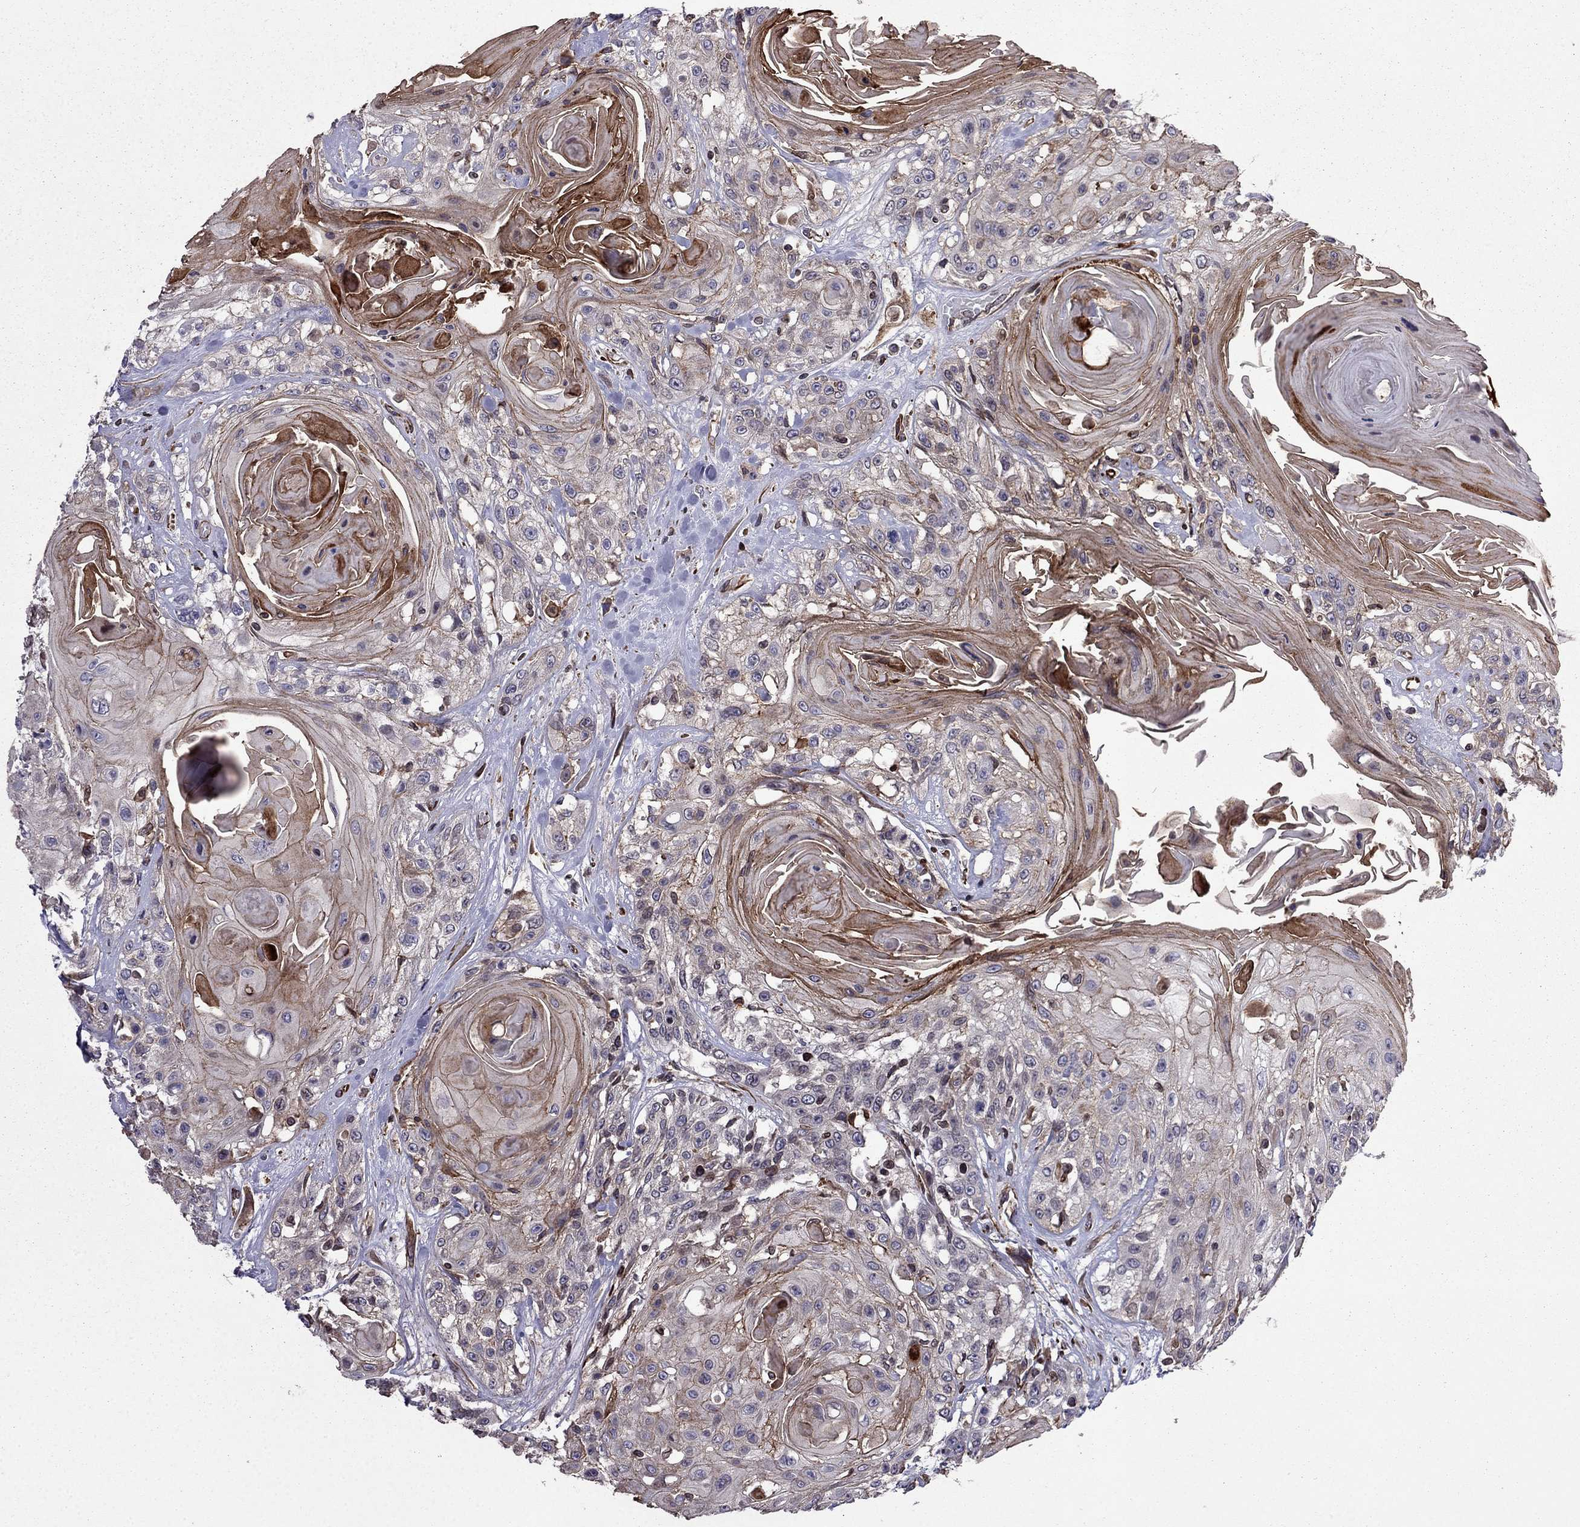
{"staining": {"intensity": "moderate", "quantity": "25%-75%", "location": "cytoplasmic/membranous"}, "tissue": "head and neck cancer", "cell_type": "Tumor cells", "image_type": "cancer", "snomed": [{"axis": "morphology", "description": "Squamous cell carcinoma, NOS"}, {"axis": "topography", "description": "Head-Neck"}], "caption": "Protein expression analysis of human head and neck squamous cell carcinoma reveals moderate cytoplasmic/membranous staining in about 25%-75% of tumor cells. The protein is shown in brown color, while the nuclei are stained blue.", "gene": "CDC42BPA", "patient": {"sex": "female", "age": 59}}